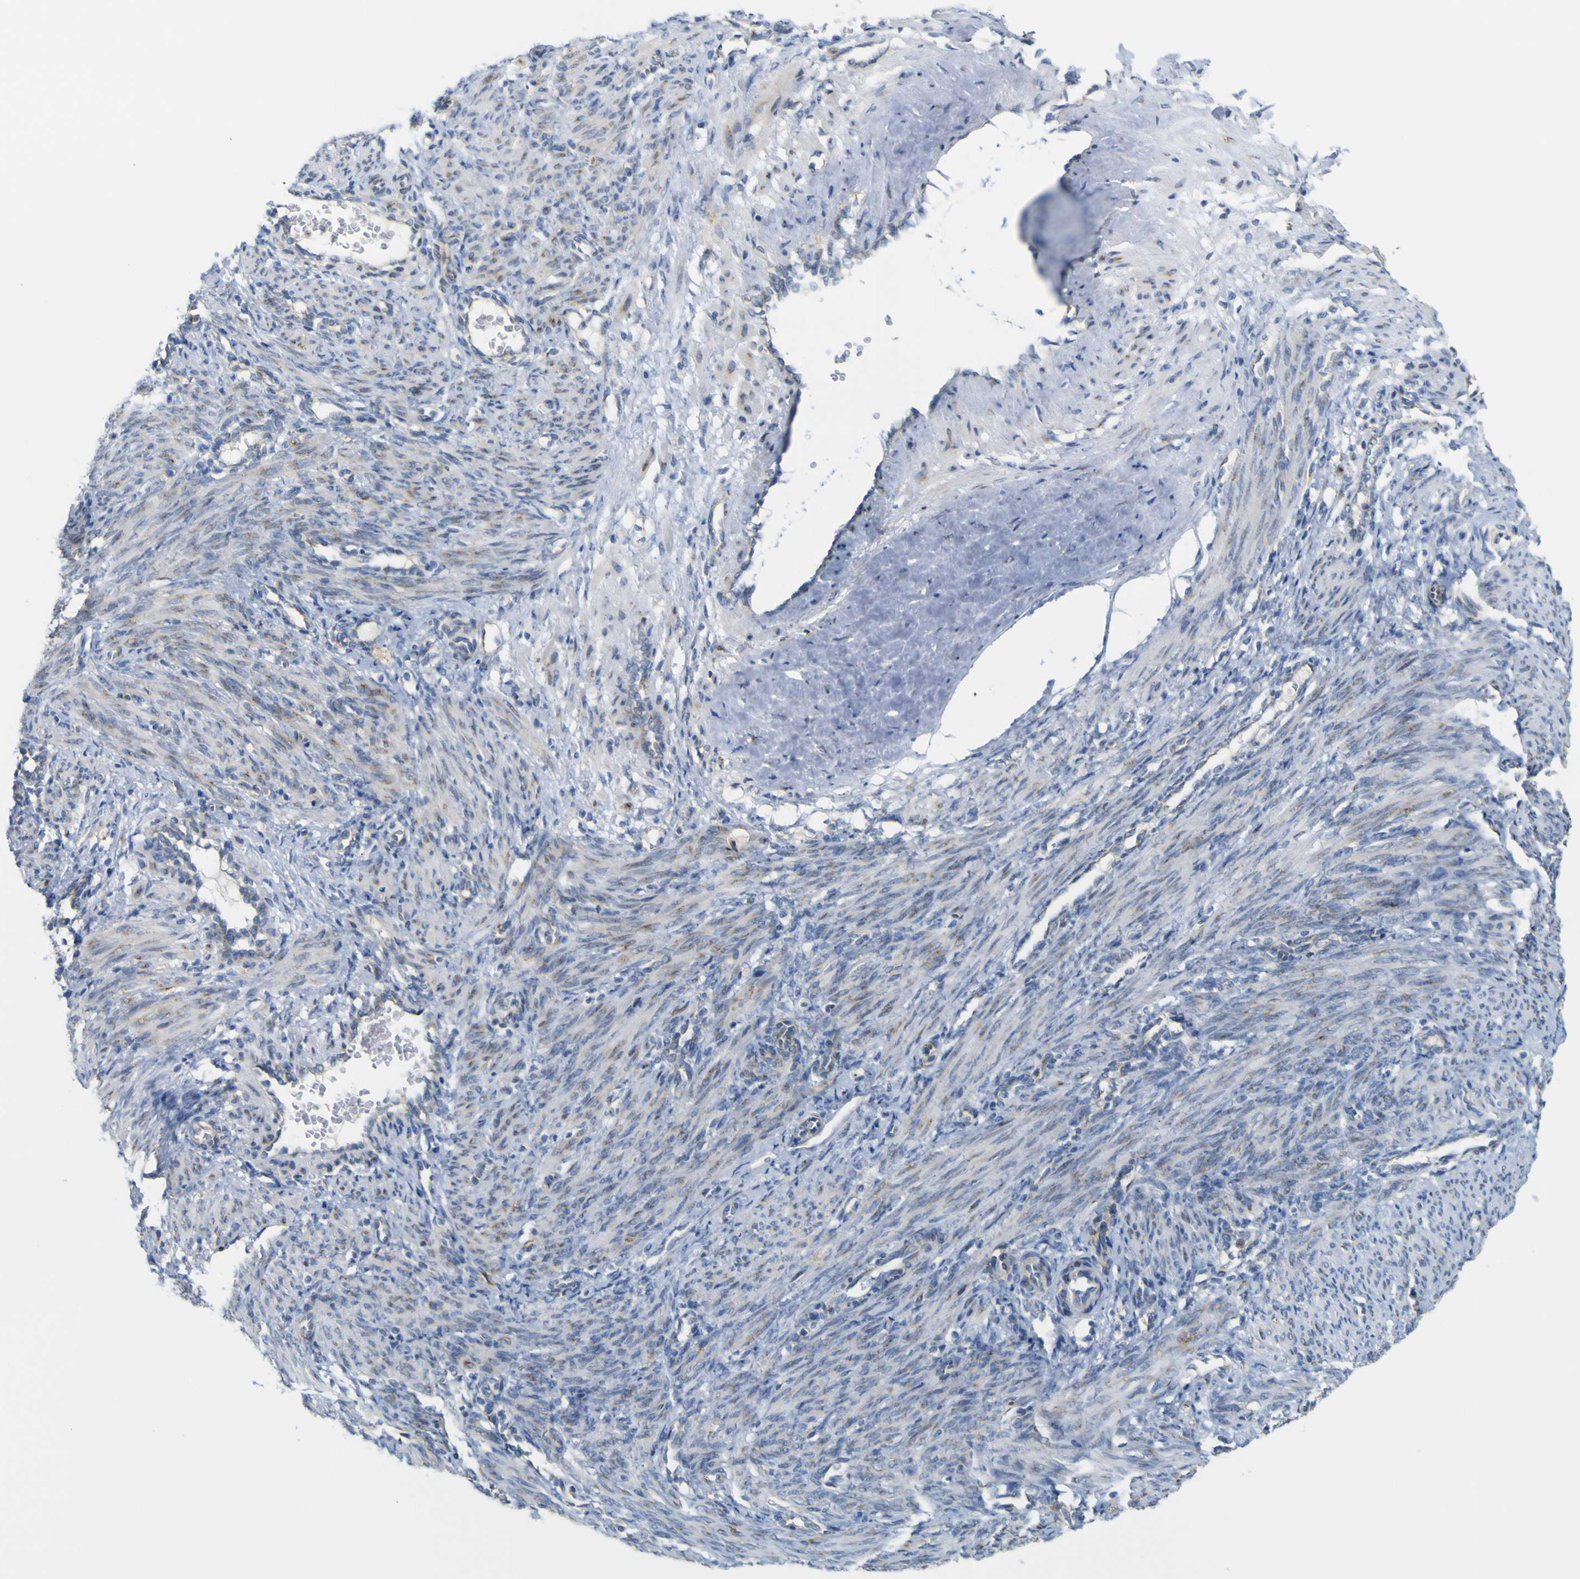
{"staining": {"intensity": "negative", "quantity": "none", "location": "none"}, "tissue": "smooth muscle", "cell_type": "Smooth muscle cells", "image_type": "normal", "snomed": [{"axis": "morphology", "description": "Normal tissue, NOS"}, {"axis": "topography", "description": "Endometrium"}], "caption": "High power microscopy micrograph of an IHC image of unremarkable smooth muscle, revealing no significant positivity in smooth muscle cells.", "gene": "IGF2R", "patient": {"sex": "female", "age": 33}}